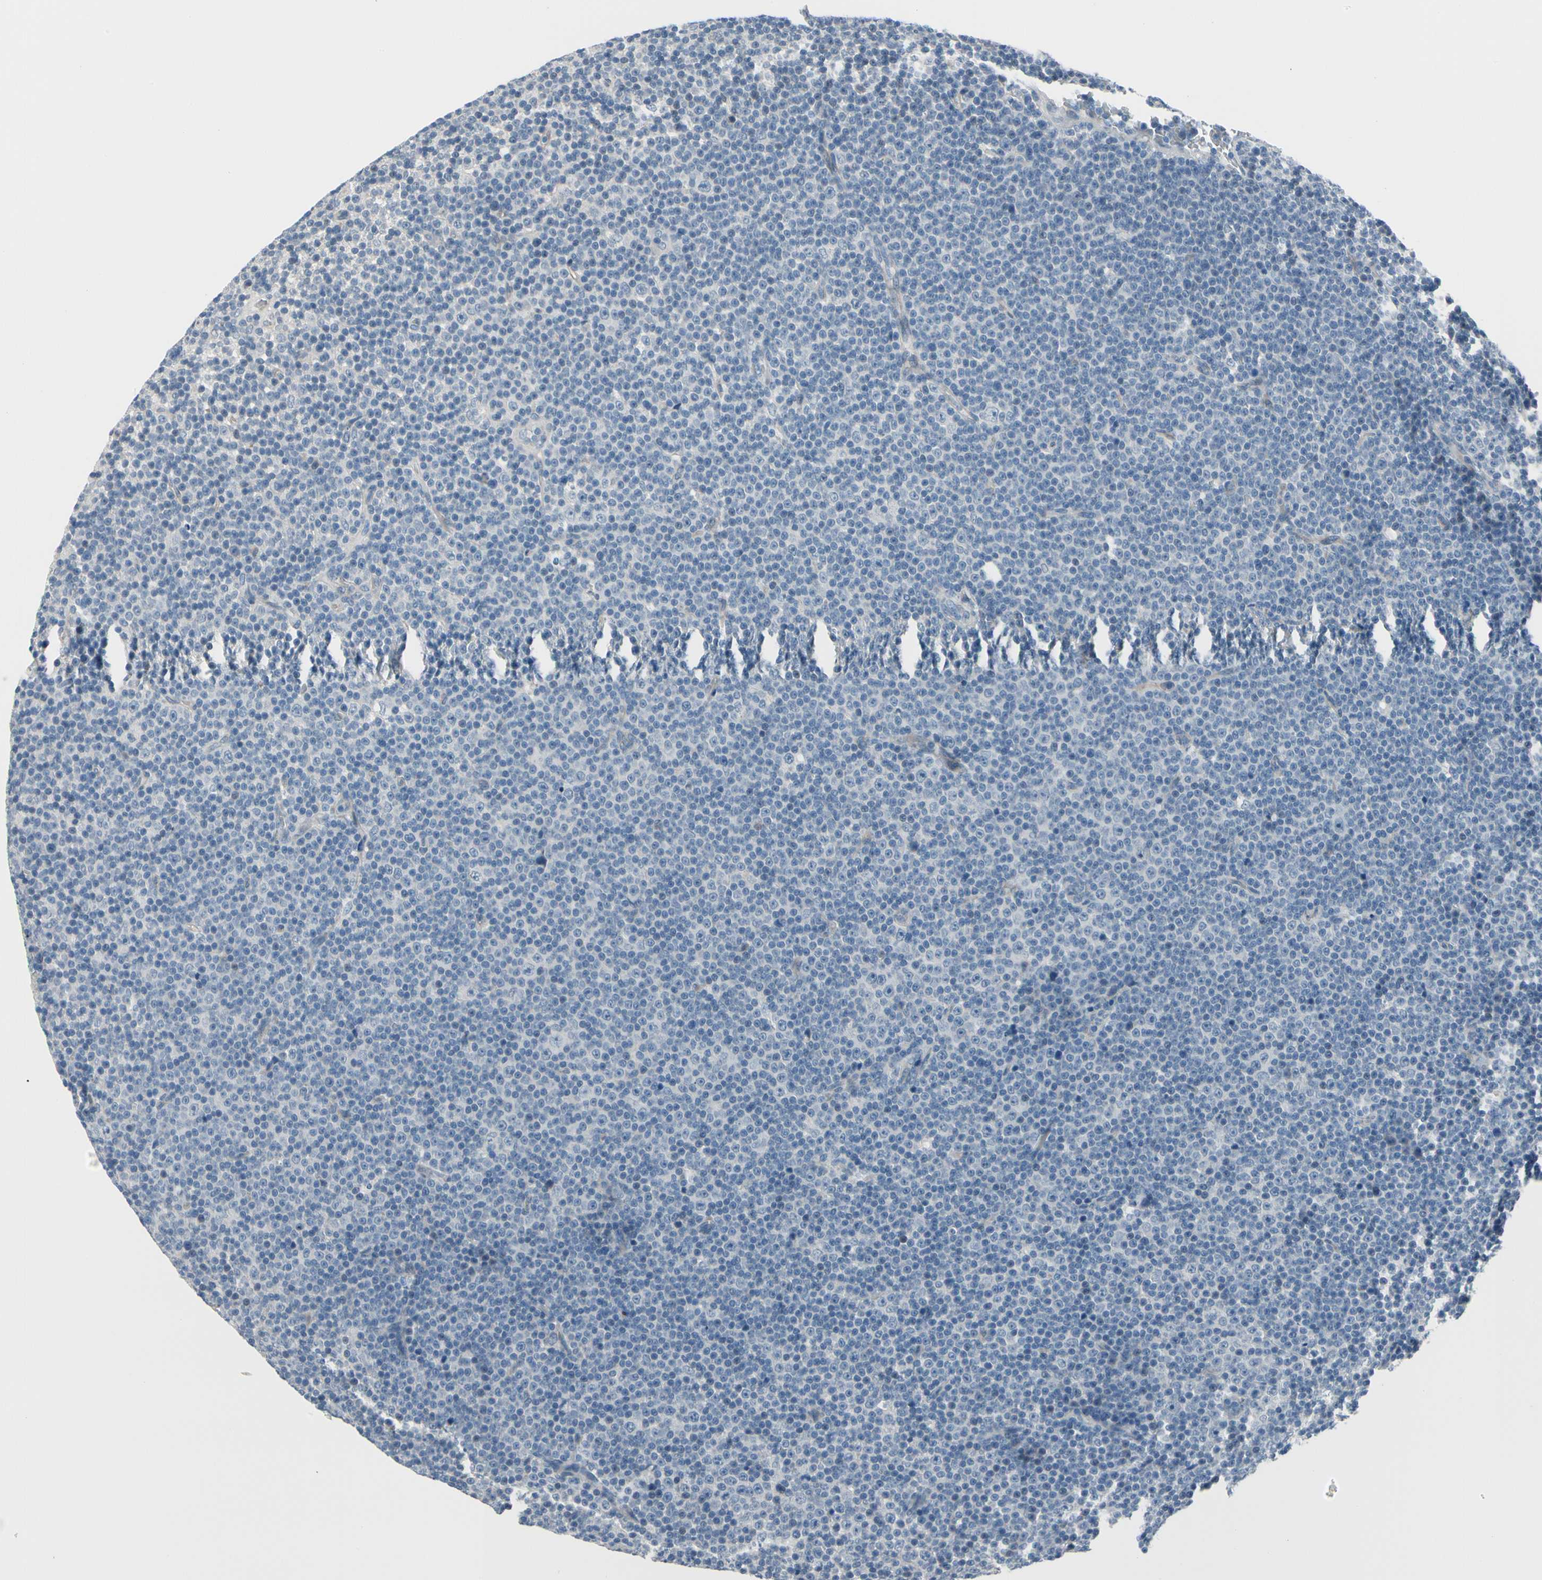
{"staining": {"intensity": "negative", "quantity": "none", "location": "none"}, "tissue": "lymphoma", "cell_type": "Tumor cells", "image_type": "cancer", "snomed": [{"axis": "morphology", "description": "Malignant lymphoma, non-Hodgkin's type, Low grade"}, {"axis": "topography", "description": "Lymph node"}], "caption": "IHC image of low-grade malignant lymphoma, non-Hodgkin's type stained for a protein (brown), which reveals no expression in tumor cells.", "gene": "PGR", "patient": {"sex": "female", "age": 67}}